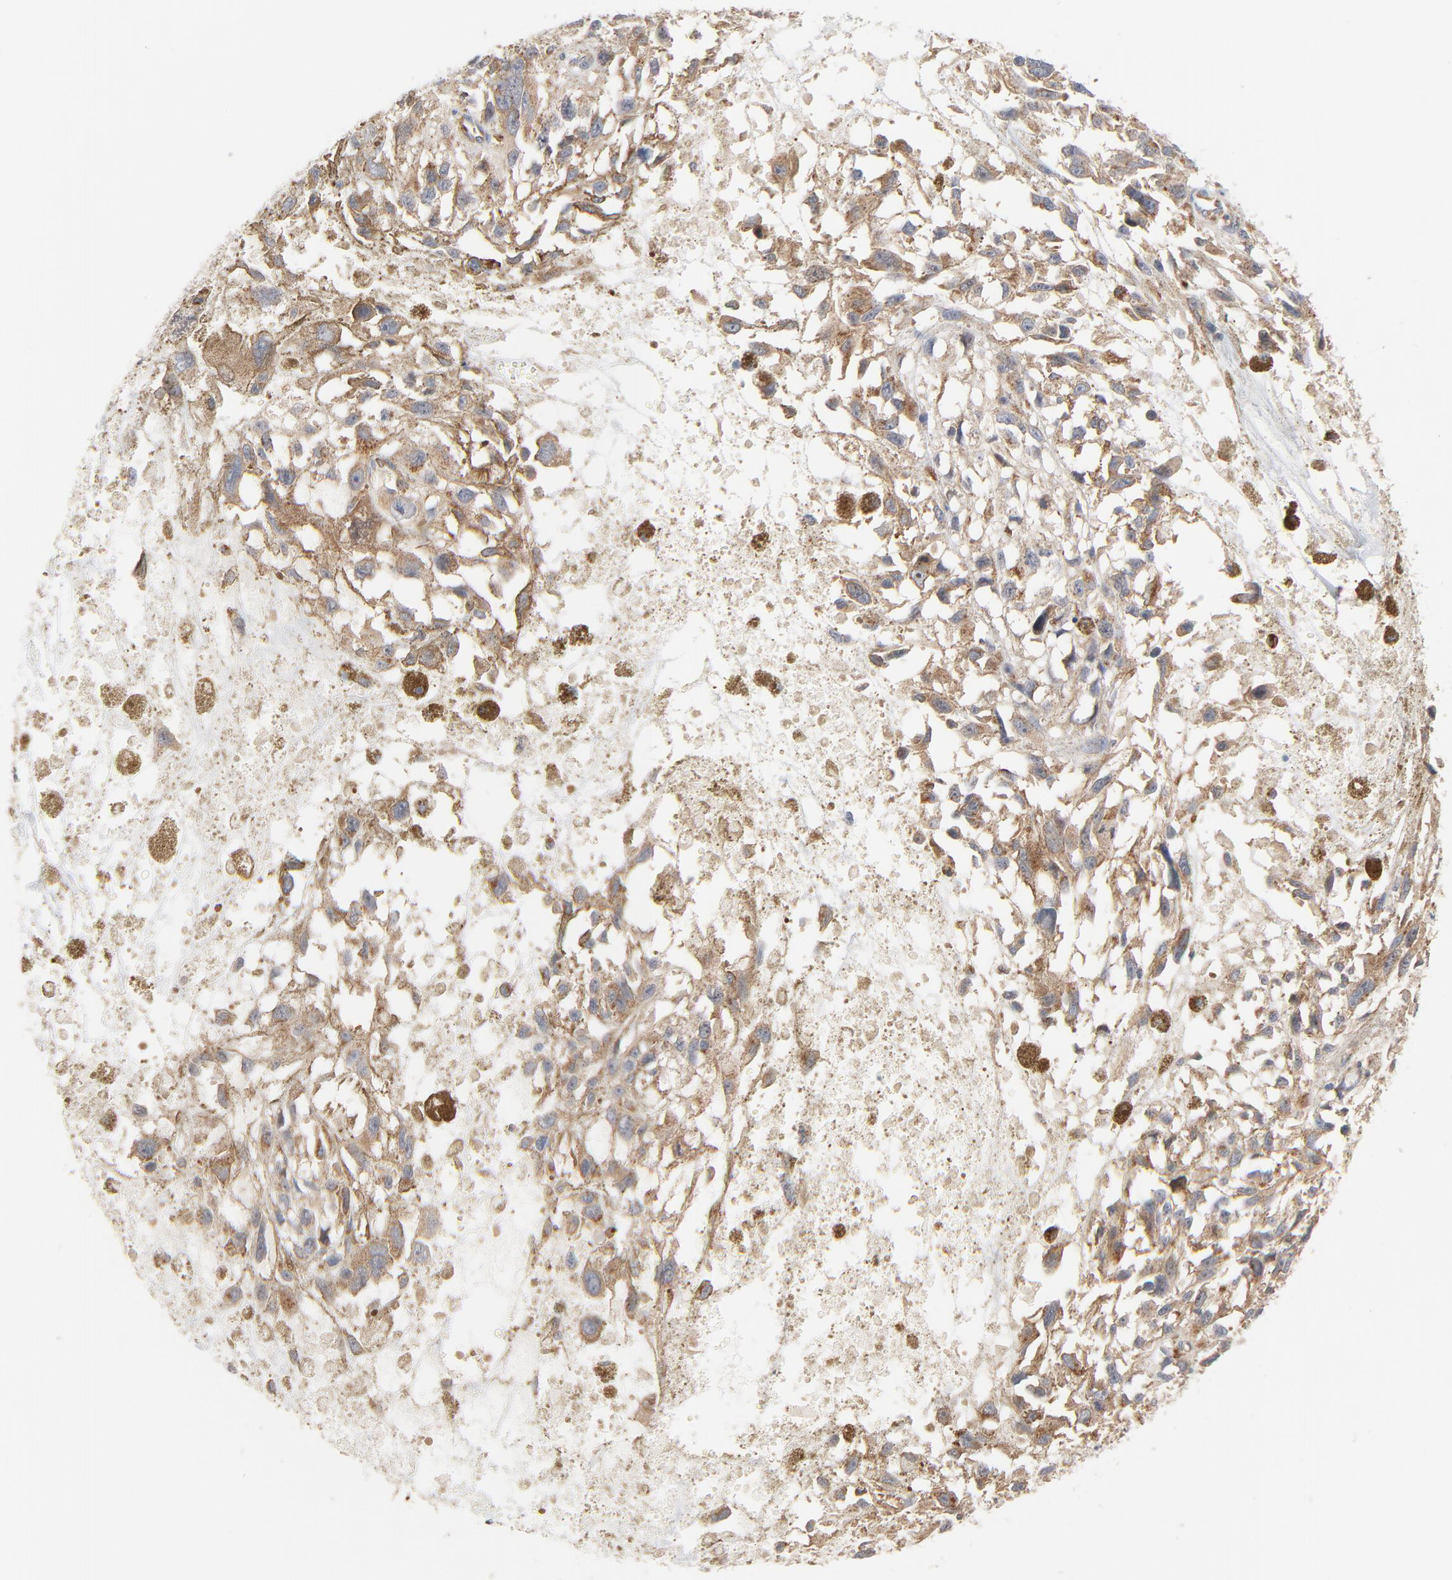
{"staining": {"intensity": "weak", "quantity": "25%-75%", "location": "cytoplasmic/membranous"}, "tissue": "melanoma", "cell_type": "Tumor cells", "image_type": "cancer", "snomed": [{"axis": "morphology", "description": "Malignant melanoma, Metastatic site"}, {"axis": "topography", "description": "Lymph node"}], "caption": "Protein analysis of malignant melanoma (metastatic site) tissue demonstrates weak cytoplasmic/membranous expression in about 25%-75% of tumor cells.", "gene": "SH3KBP1", "patient": {"sex": "male", "age": 59}}